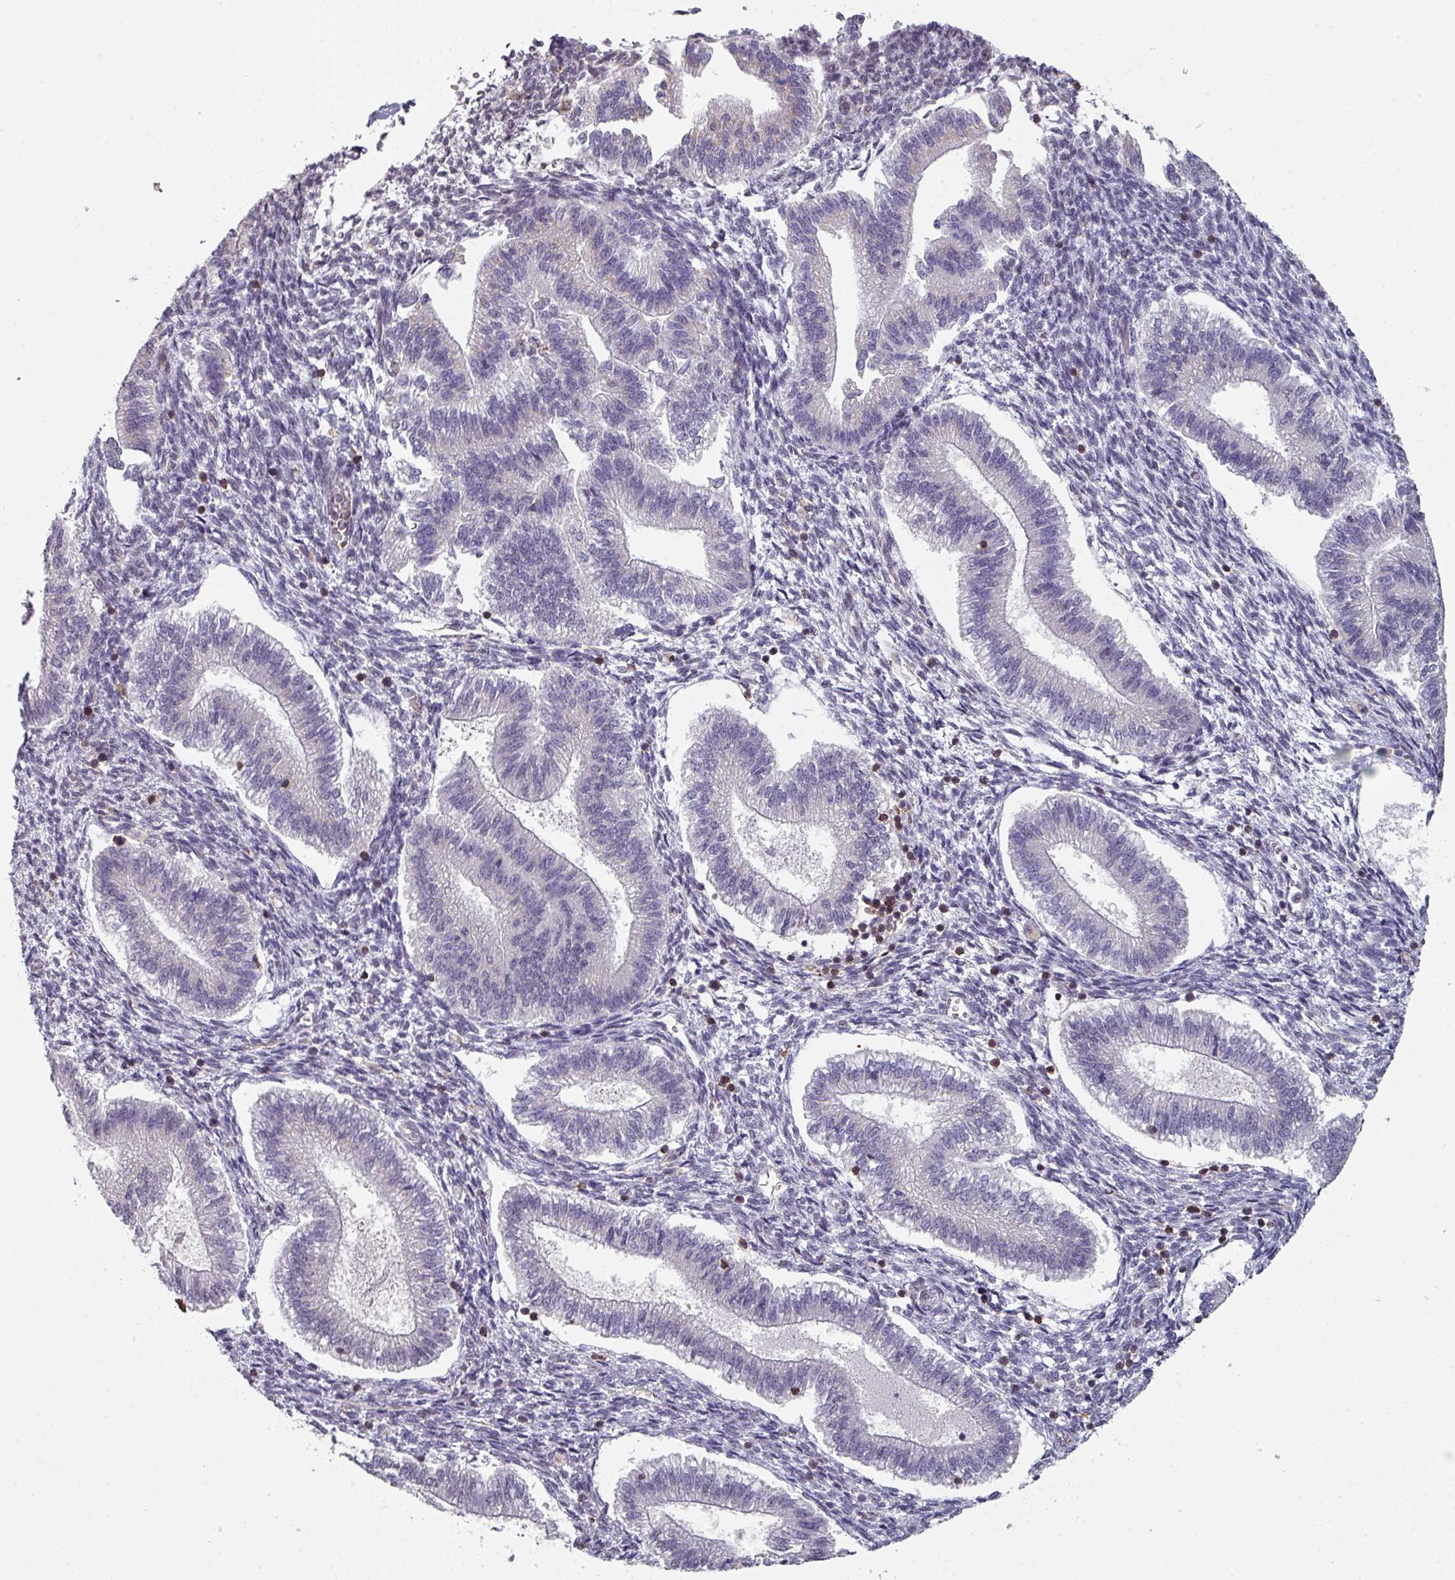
{"staining": {"intensity": "negative", "quantity": "none", "location": "none"}, "tissue": "endometrium", "cell_type": "Cells in endometrial stroma", "image_type": "normal", "snomed": [{"axis": "morphology", "description": "Normal tissue, NOS"}, {"axis": "topography", "description": "Endometrium"}], "caption": "A high-resolution histopathology image shows immunohistochemistry (IHC) staining of unremarkable endometrium, which displays no significant expression in cells in endometrial stroma. The staining is performed using DAB (3,3'-diaminobenzidine) brown chromogen with nuclei counter-stained in using hematoxylin.", "gene": "RASAL3", "patient": {"sex": "female", "age": 25}}